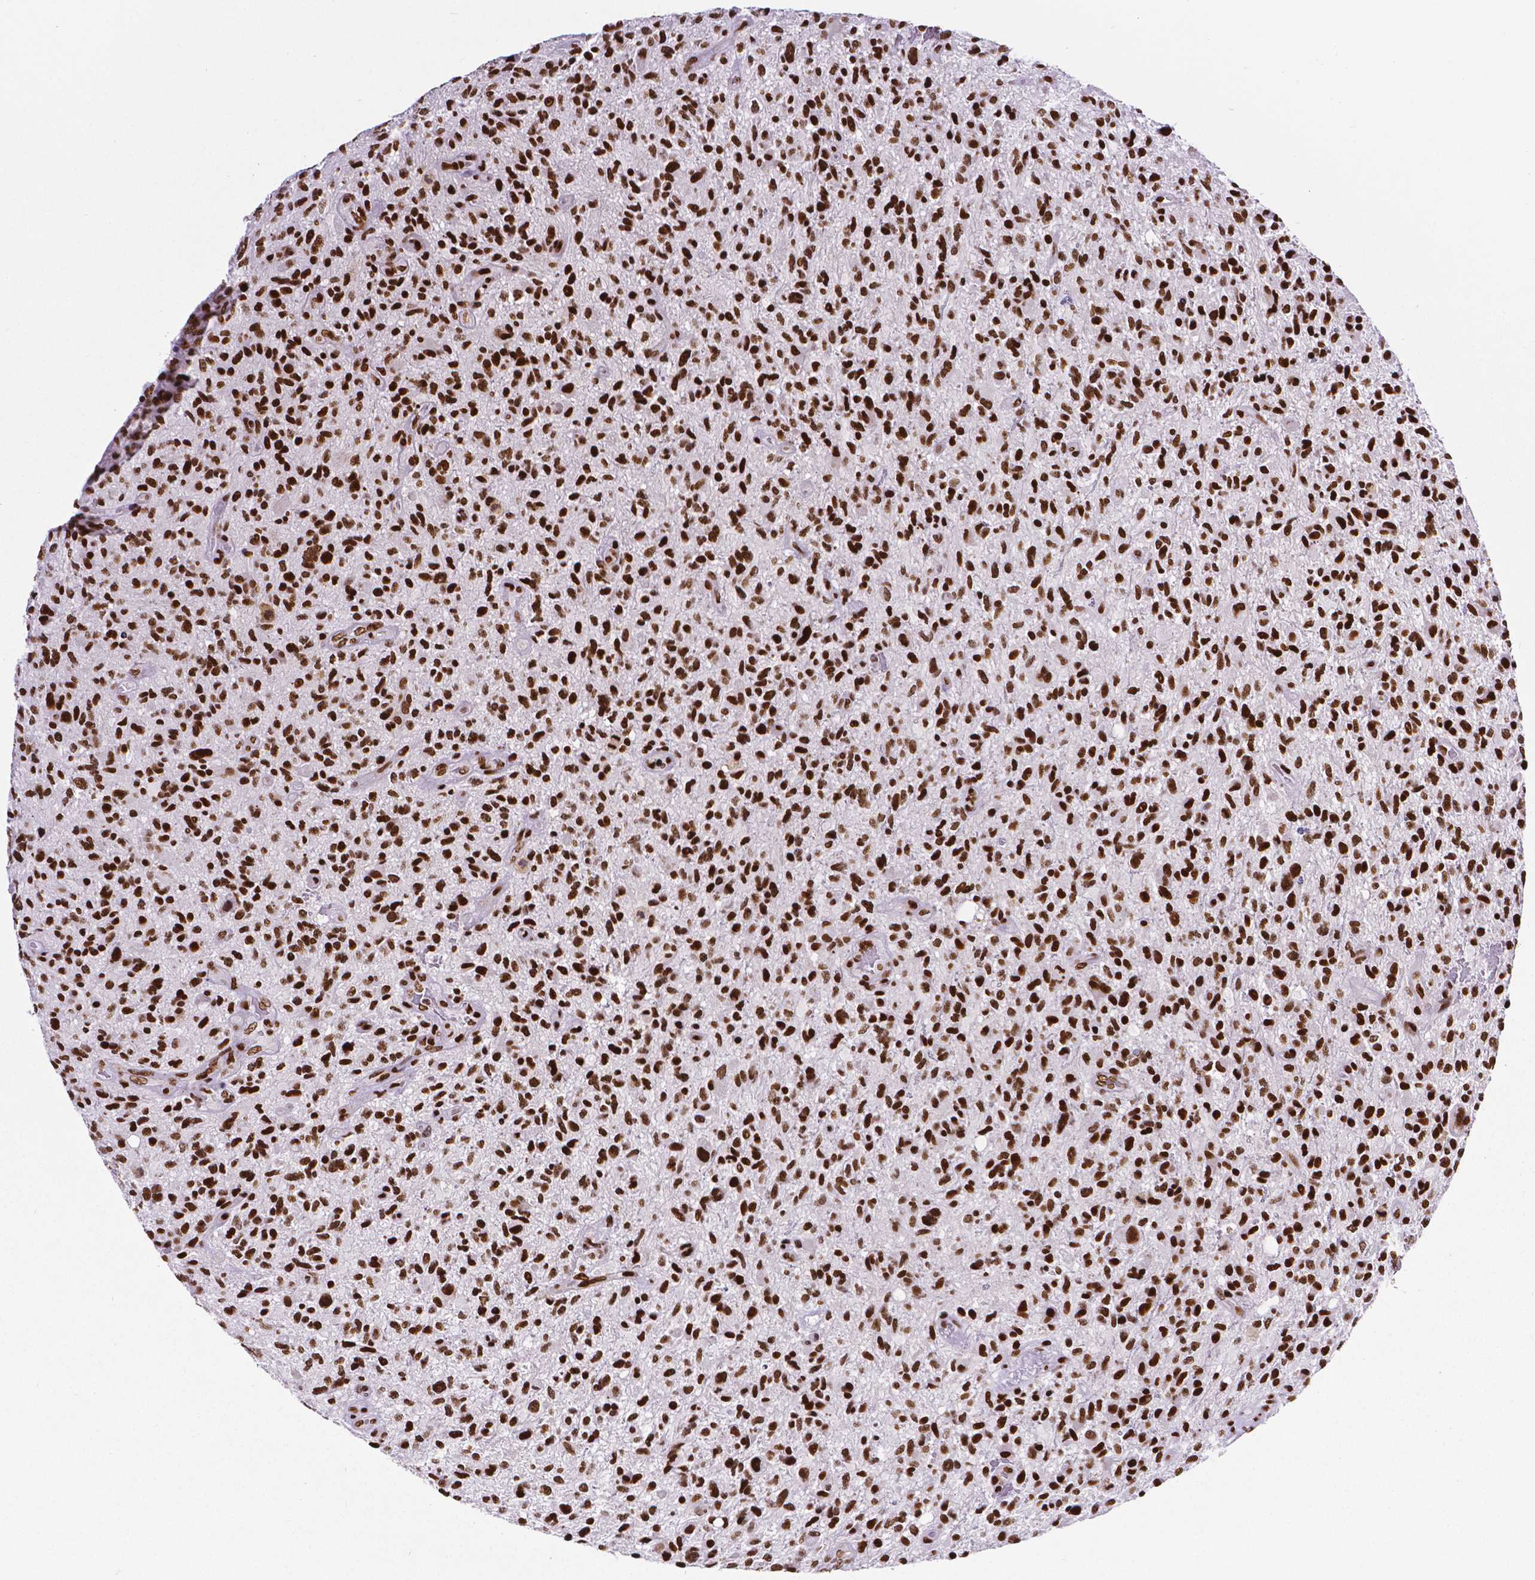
{"staining": {"intensity": "strong", "quantity": ">75%", "location": "nuclear"}, "tissue": "glioma", "cell_type": "Tumor cells", "image_type": "cancer", "snomed": [{"axis": "morphology", "description": "Glioma, malignant, High grade"}, {"axis": "topography", "description": "Brain"}], "caption": "Glioma stained for a protein (brown) shows strong nuclear positive expression in approximately >75% of tumor cells.", "gene": "CTCF", "patient": {"sex": "male", "age": 47}}